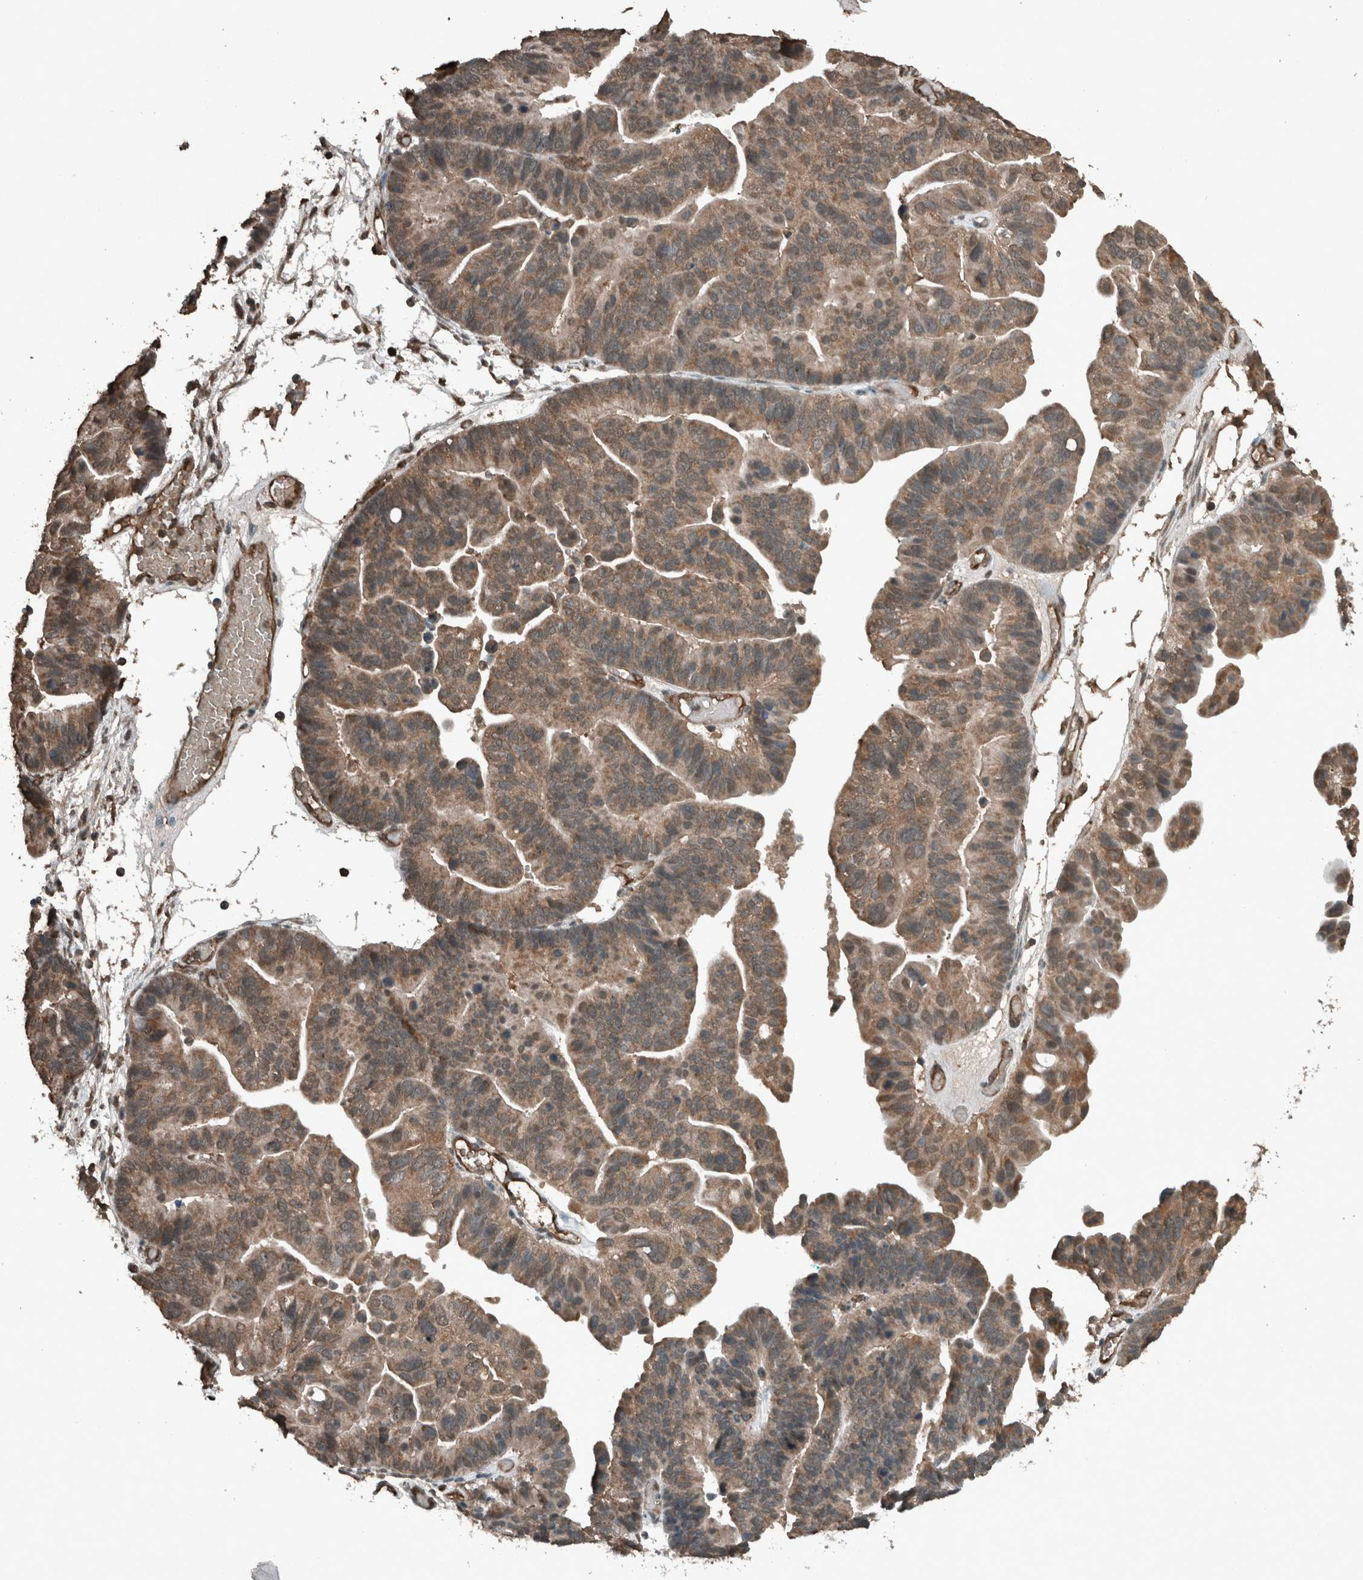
{"staining": {"intensity": "moderate", "quantity": ">75%", "location": "cytoplasmic/membranous"}, "tissue": "ovarian cancer", "cell_type": "Tumor cells", "image_type": "cancer", "snomed": [{"axis": "morphology", "description": "Cystadenocarcinoma, serous, NOS"}, {"axis": "topography", "description": "Ovary"}], "caption": "Serous cystadenocarcinoma (ovarian) tissue shows moderate cytoplasmic/membranous staining in approximately >75% of tumor cells", "gene": "ARHGEF12", "patient": {"sex": "female", "age": 56}}